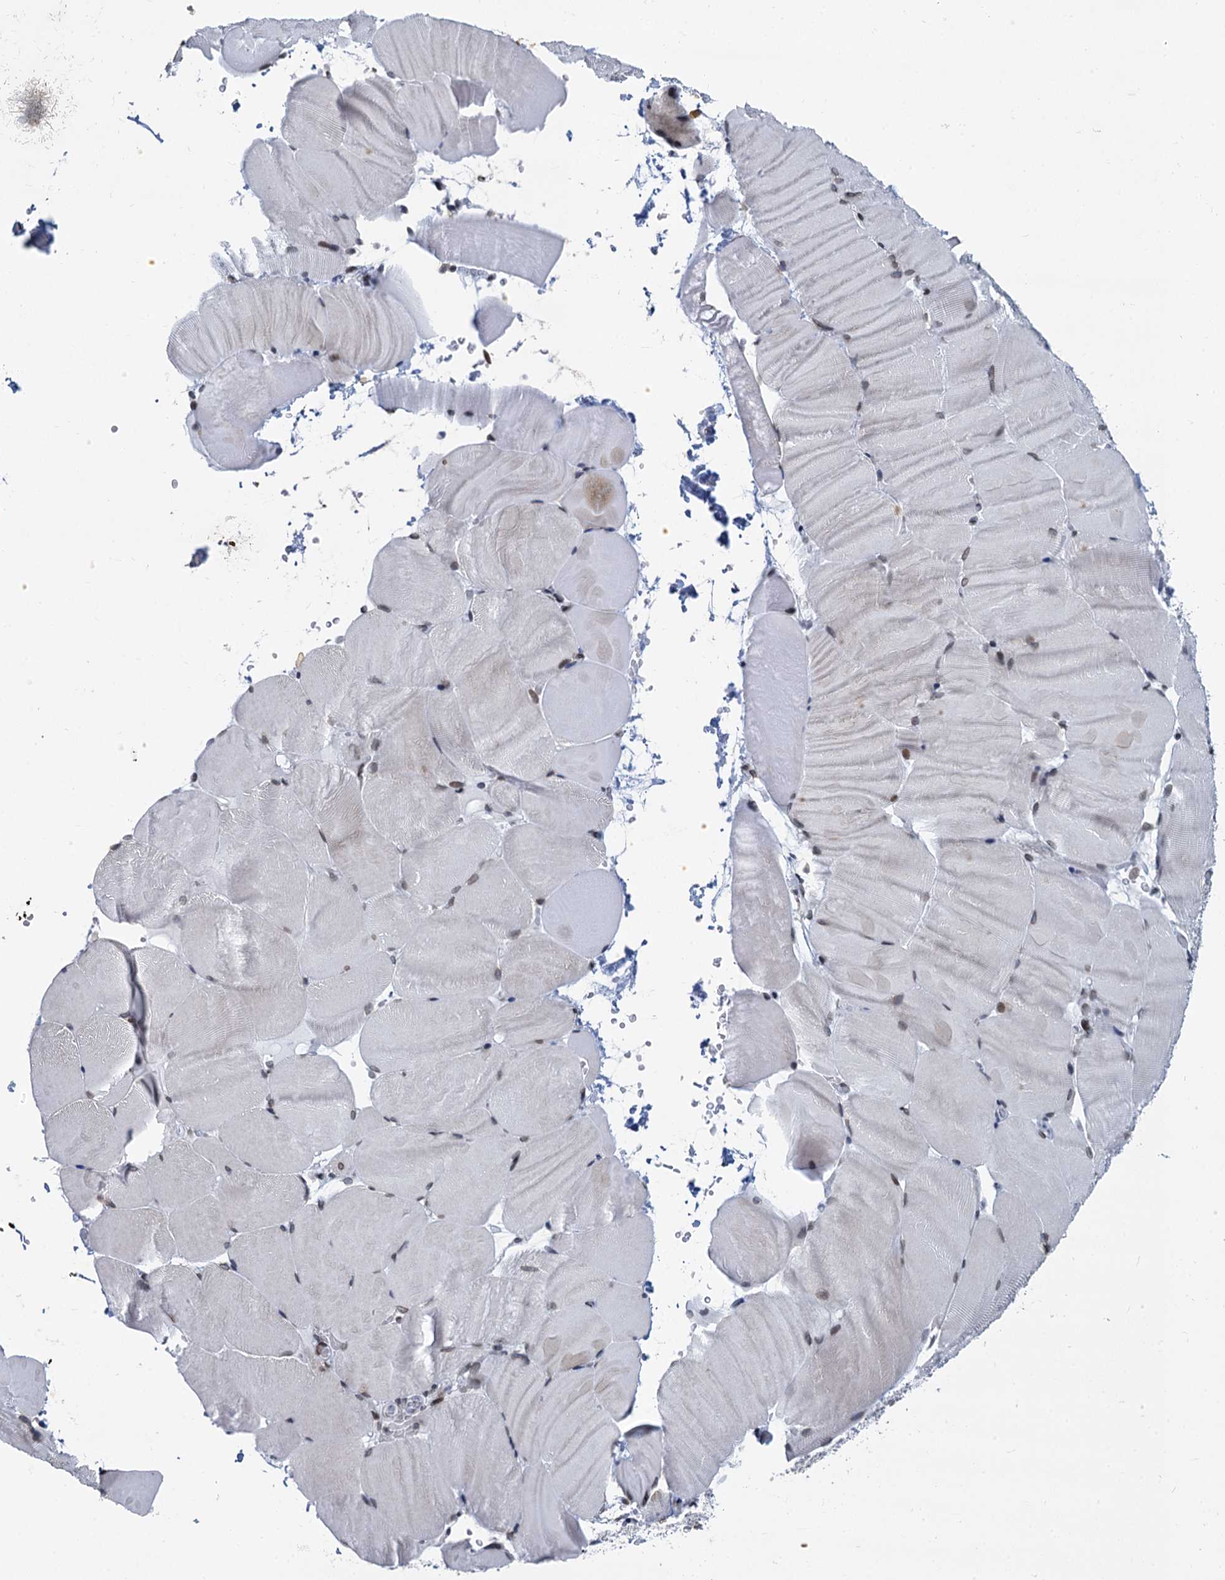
{"staining": {"intensity": "weak", "quantity": "25%-75%", "location": "cytoplasmic/membranous,nuclear"}, "tissue": "skeletal muscle", "cell_type": "Myocytes", "image_type": "normal", "snomed": [{"axis": "morphology", "description": "Normal tissue, NOS"}, {"axis": "topography", "description": "Skeletal muscle"}, {"axis": "topography", "description": "Parathyroid gland"}], "caption": "Approximately 25%-75% of myocytes in normal skeletal muscle demonstrate weak cytoplasmic/membranous,nuclear protein positivity as visualized by brown immunohistochemical staining.", "gene": "PRSS35", "patient": {"sex": "female", "age": 37}}